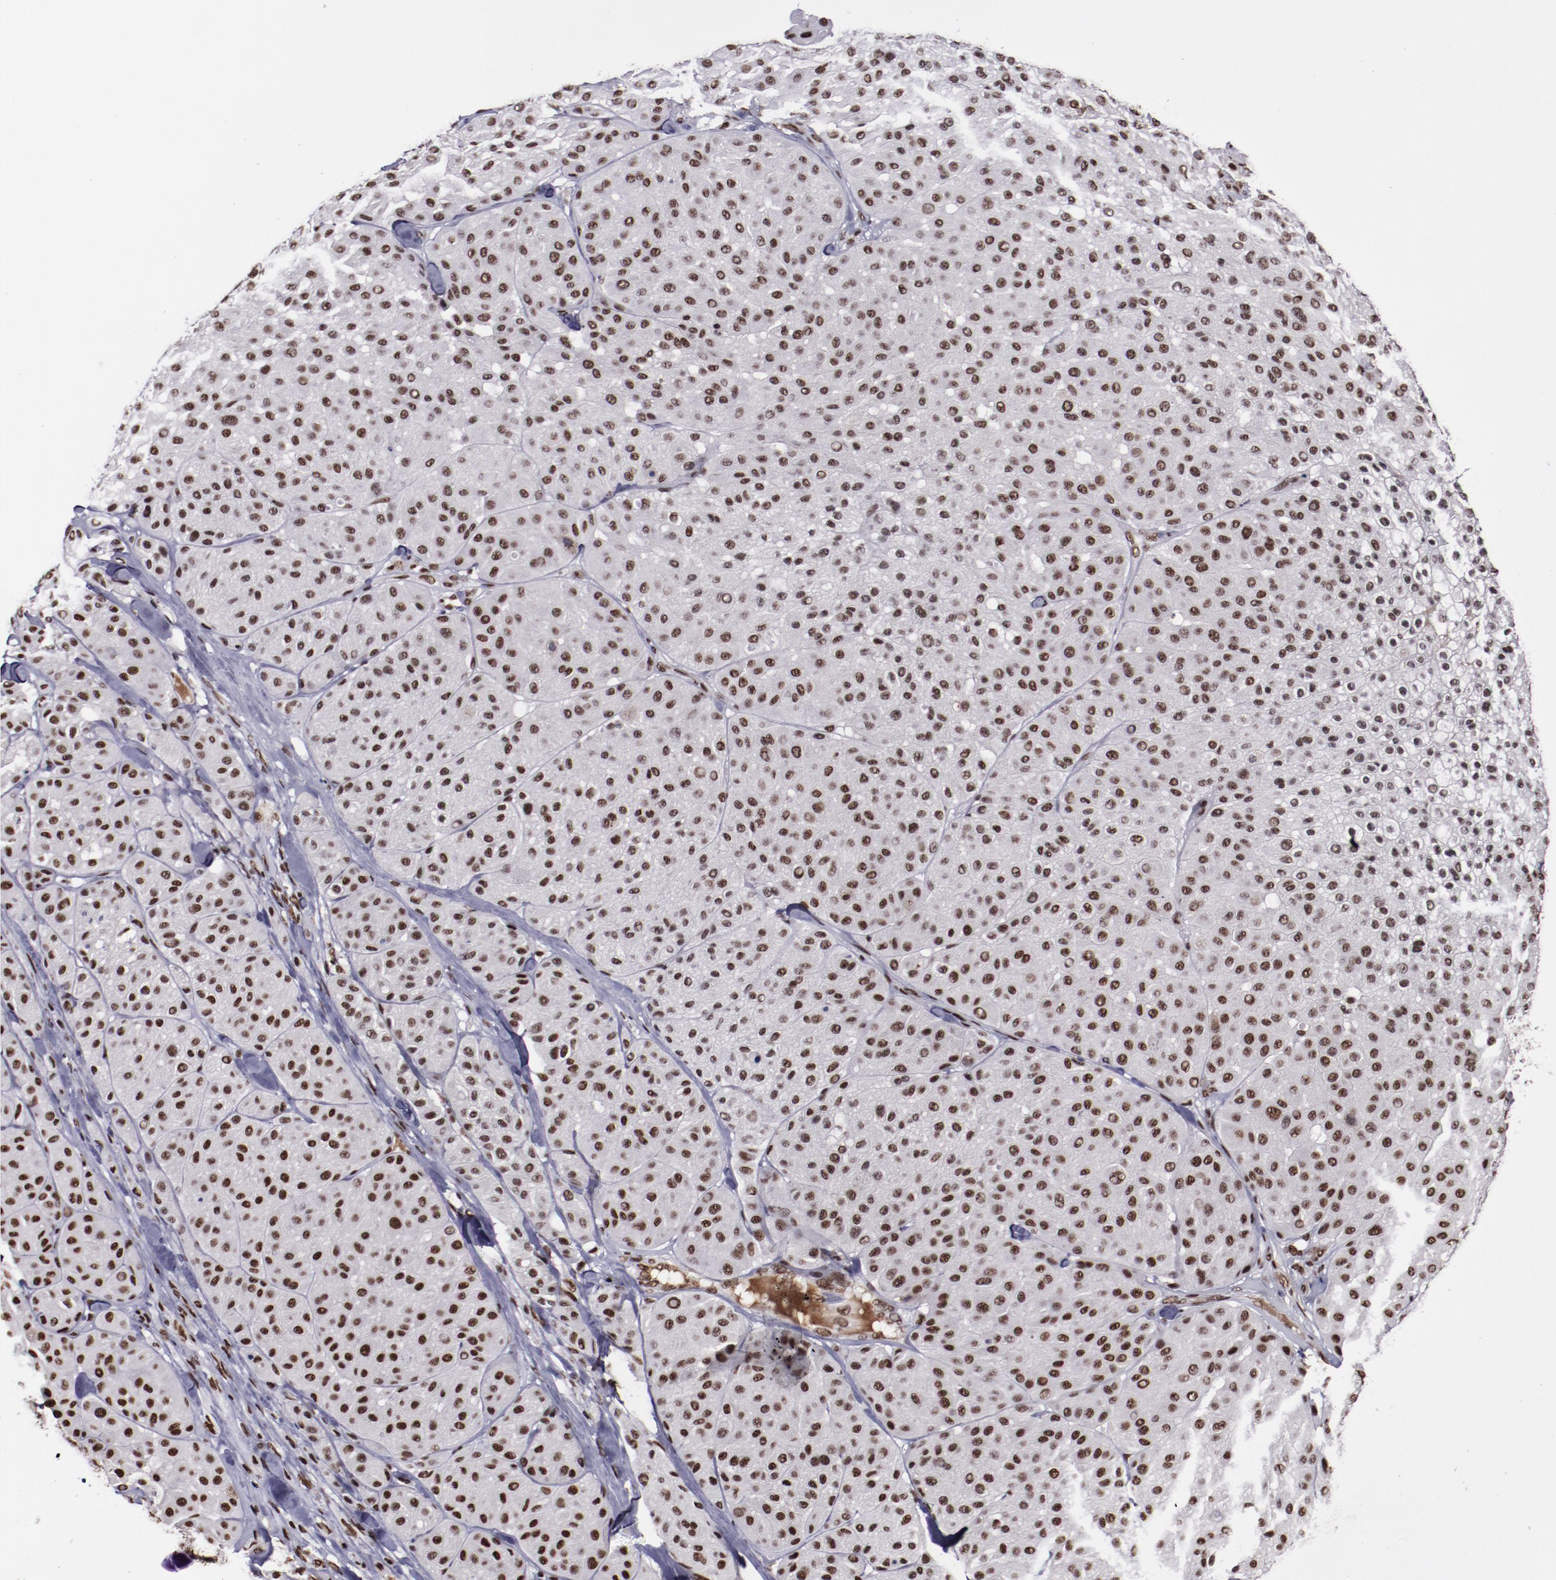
{"staining": {"intensity": "moderate", "quantity": ">75%", "location": "nuclear"}, "tissue": "melanoma", "cell_type": "Tumor cells", "image_type": "cancer", "snomed": [{"axis": "morphology", "description": "Normal tissue, NOS"}, {"axis": "morphology", "description": "Malignant melanoma, Metastatic site"}, {"axis": "topography", "description": "Skin"}], "caption": "A histopathology image of human malignant melanoma (metastatic site) stained for a protein reveals moderate nuclear brown staining in tumor cells.", "gene": "ERH", "patient": {"sex": "male", "age": 41}}